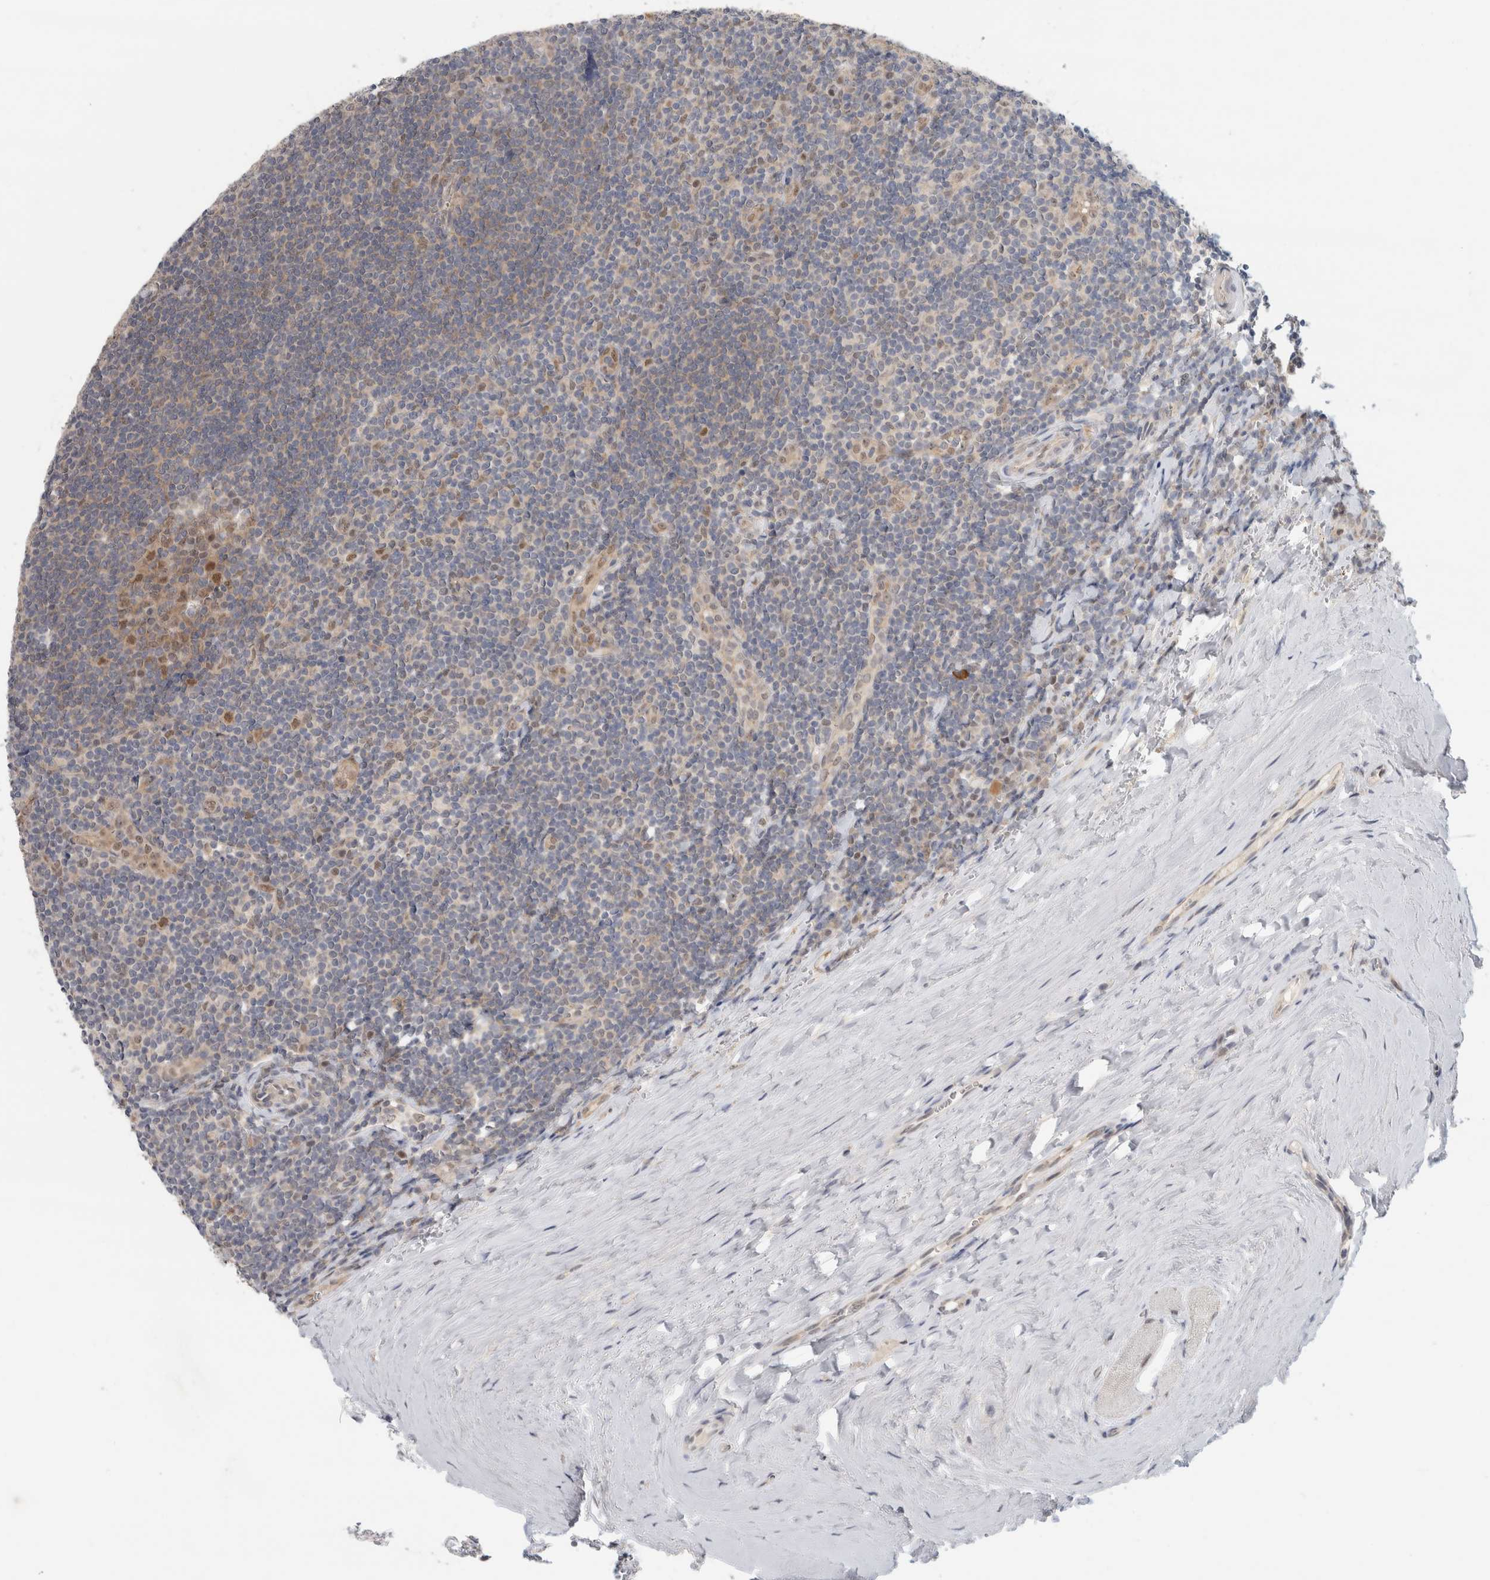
{"staining": {"intensity": "moderate", "quantity": "25%-75%", "location": "nuclear"}, "tissue": "tonsil", "cell_type": "Germinal center cells", "image_type": "normal", "snomed": [{"axis": "morphology", "description": "Normal tissue, NOS"}, {"axis": "topography", "description": "Tonsil"}], "caption": "Moderate nuclear protein positivity is seen in about 25%-75% of germinal center cells in tonsil.", "gene": "EIF4G3", "patient": {"sex": "male", "age": 27}}